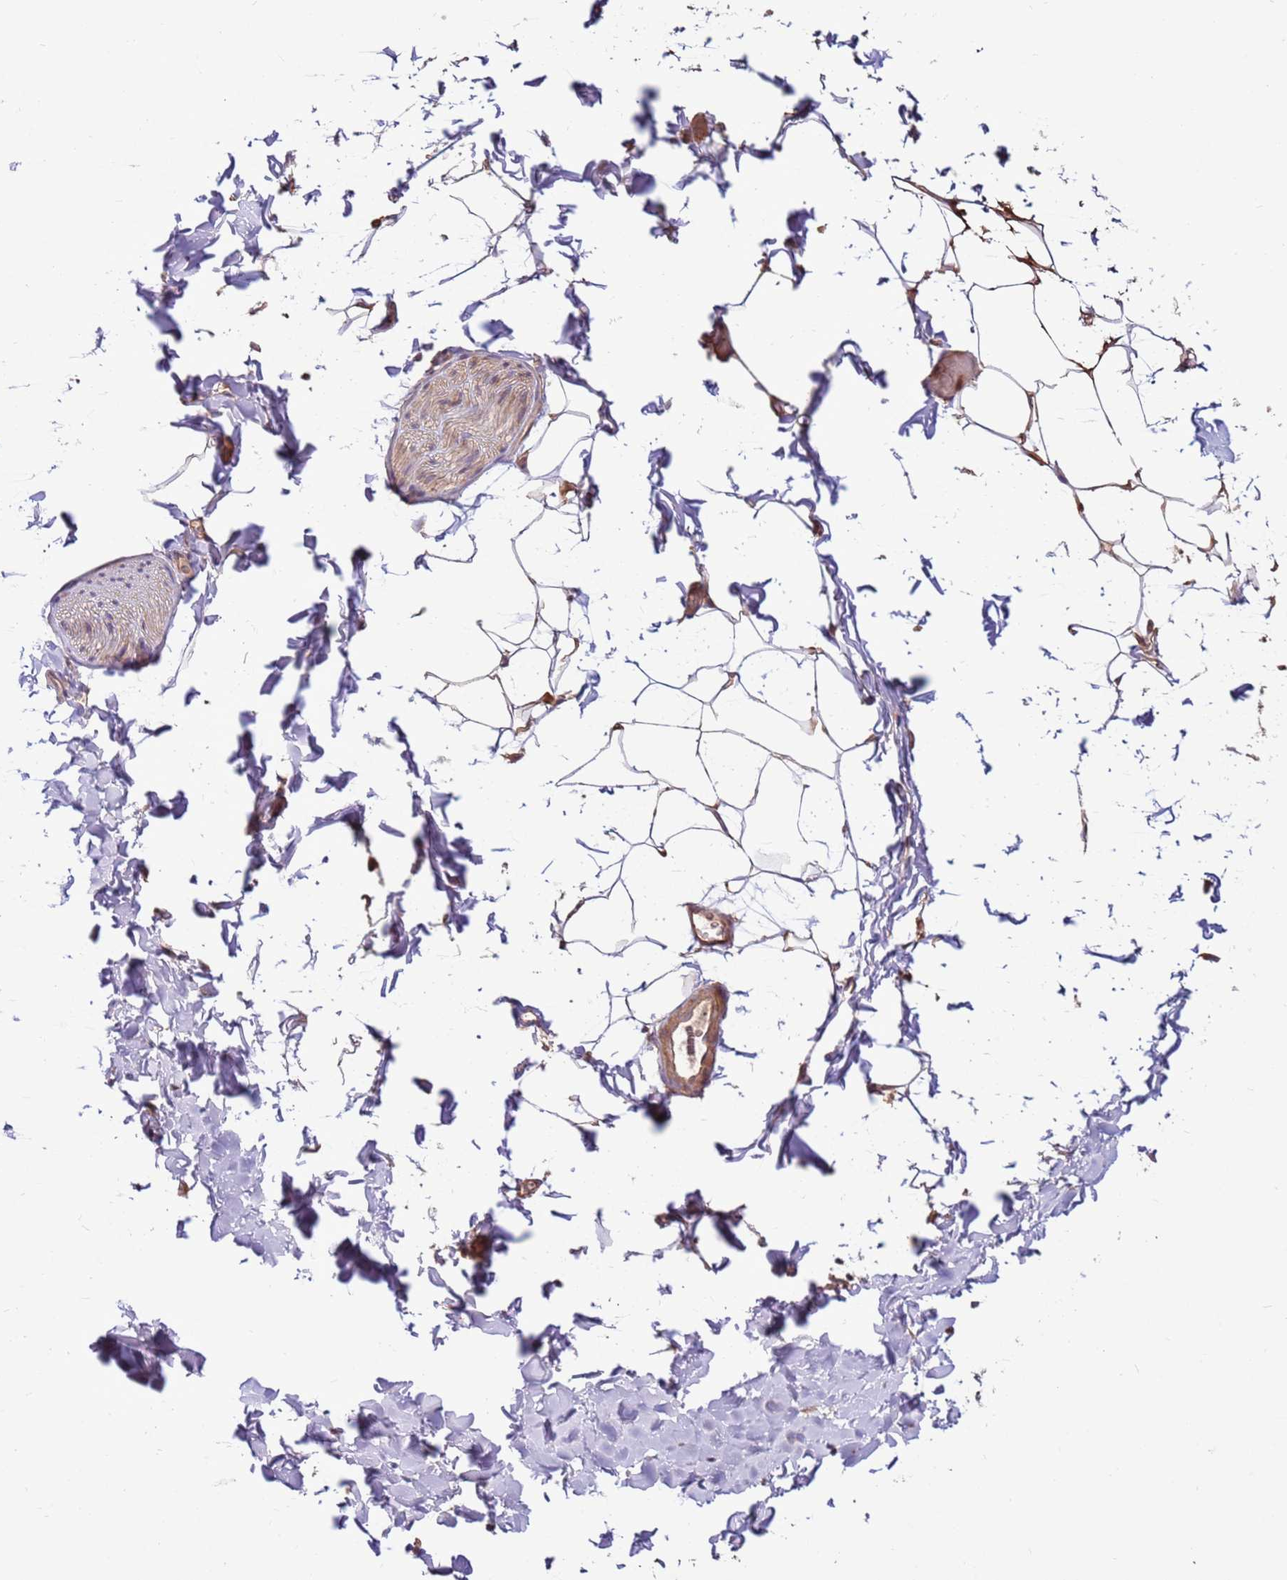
{"staining": {"intensity": "negative", "quantity": "none", "location": "none"}, "tissue": "adipose tissue", "cell_type": "Adipocytes", "image_type": "normal", "snomed": [{"axis": "morphology", "description": "Normal tissue, NOS"}, {"axis": "topography", "description": "Gallbladder"}, {"axis": "topography", "description": "Peripheral nerve tissue"}], "caption": "An immunohistochemistry image of unremarkable adipose tissue is shown. There is no staining in adipocytes of adipose tissue.", "gene": "CCDC112", "patient": {"sex": "male", "age": 38}}